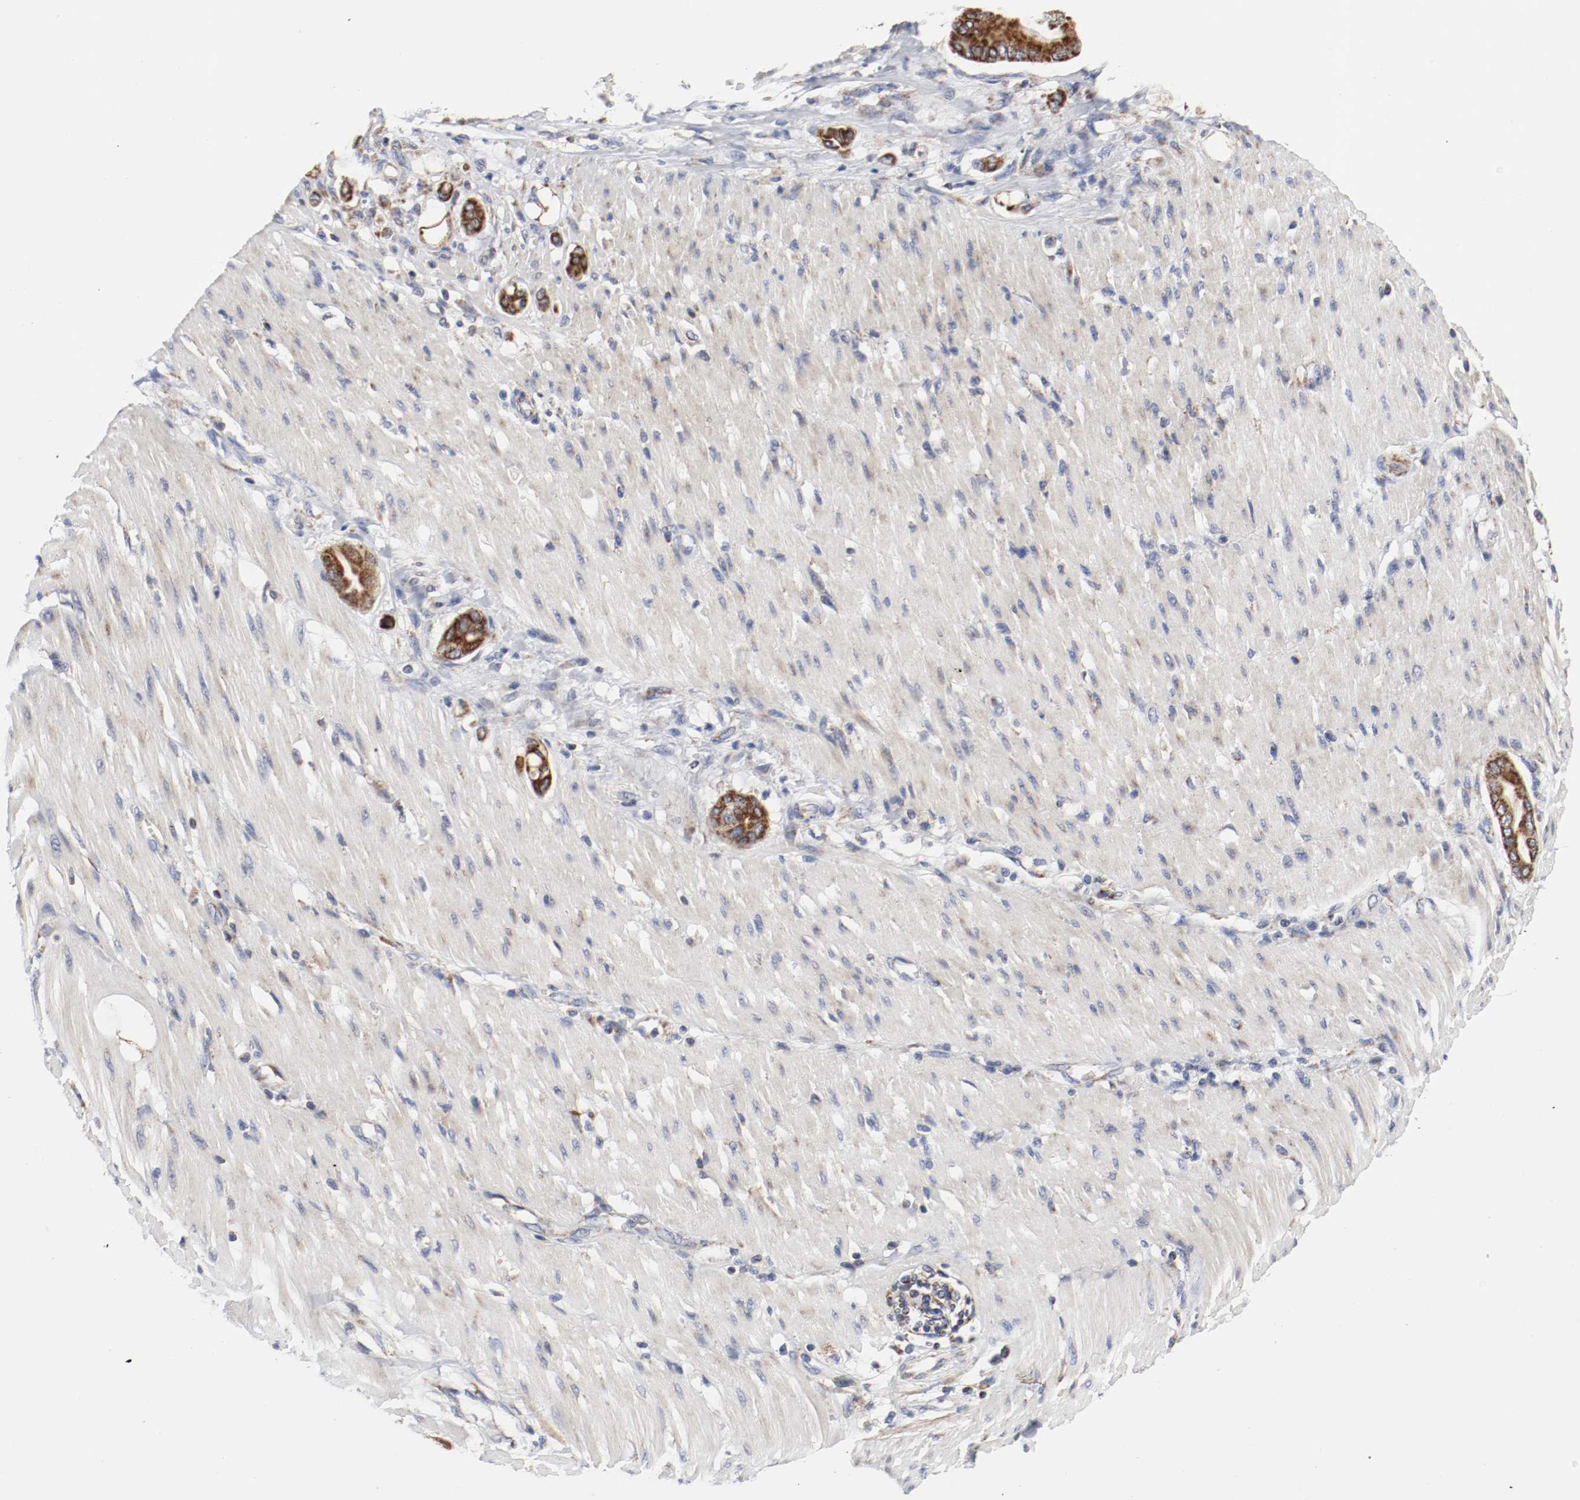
{"staining": {"intensity": "strong", "quantity": ">75%", "location": "cytoplasmic/membranous"}, "tissue": "pancreatic cancer", "cell_type": "Tumor cells", "image_type": "cancer", "snomed": [{"axis": "morphology", "description": "Adenocarcinoma, NOS"}, {"axis": "morphology", "description": "Adenocarcinoma, metastatic, NOS"}, {"axis": "topography", "description": "Lymph node"}, {"axis": "topography", "description": "Pancreas"}, {"axis": "topography", "description": "Duodenum"}], "caption": "Immunohistochemistry (IHC) (DAB) staining of pancreatic metastatic adenocarcinoma exhibits strong cytoplasmic/membranous protein expression in about >75% of tumor cells. (DAB IHC with brightfield microscopy, high magnification).", "gene": "AFG3L2", "patient": {"sex": "female", "age": 64}}